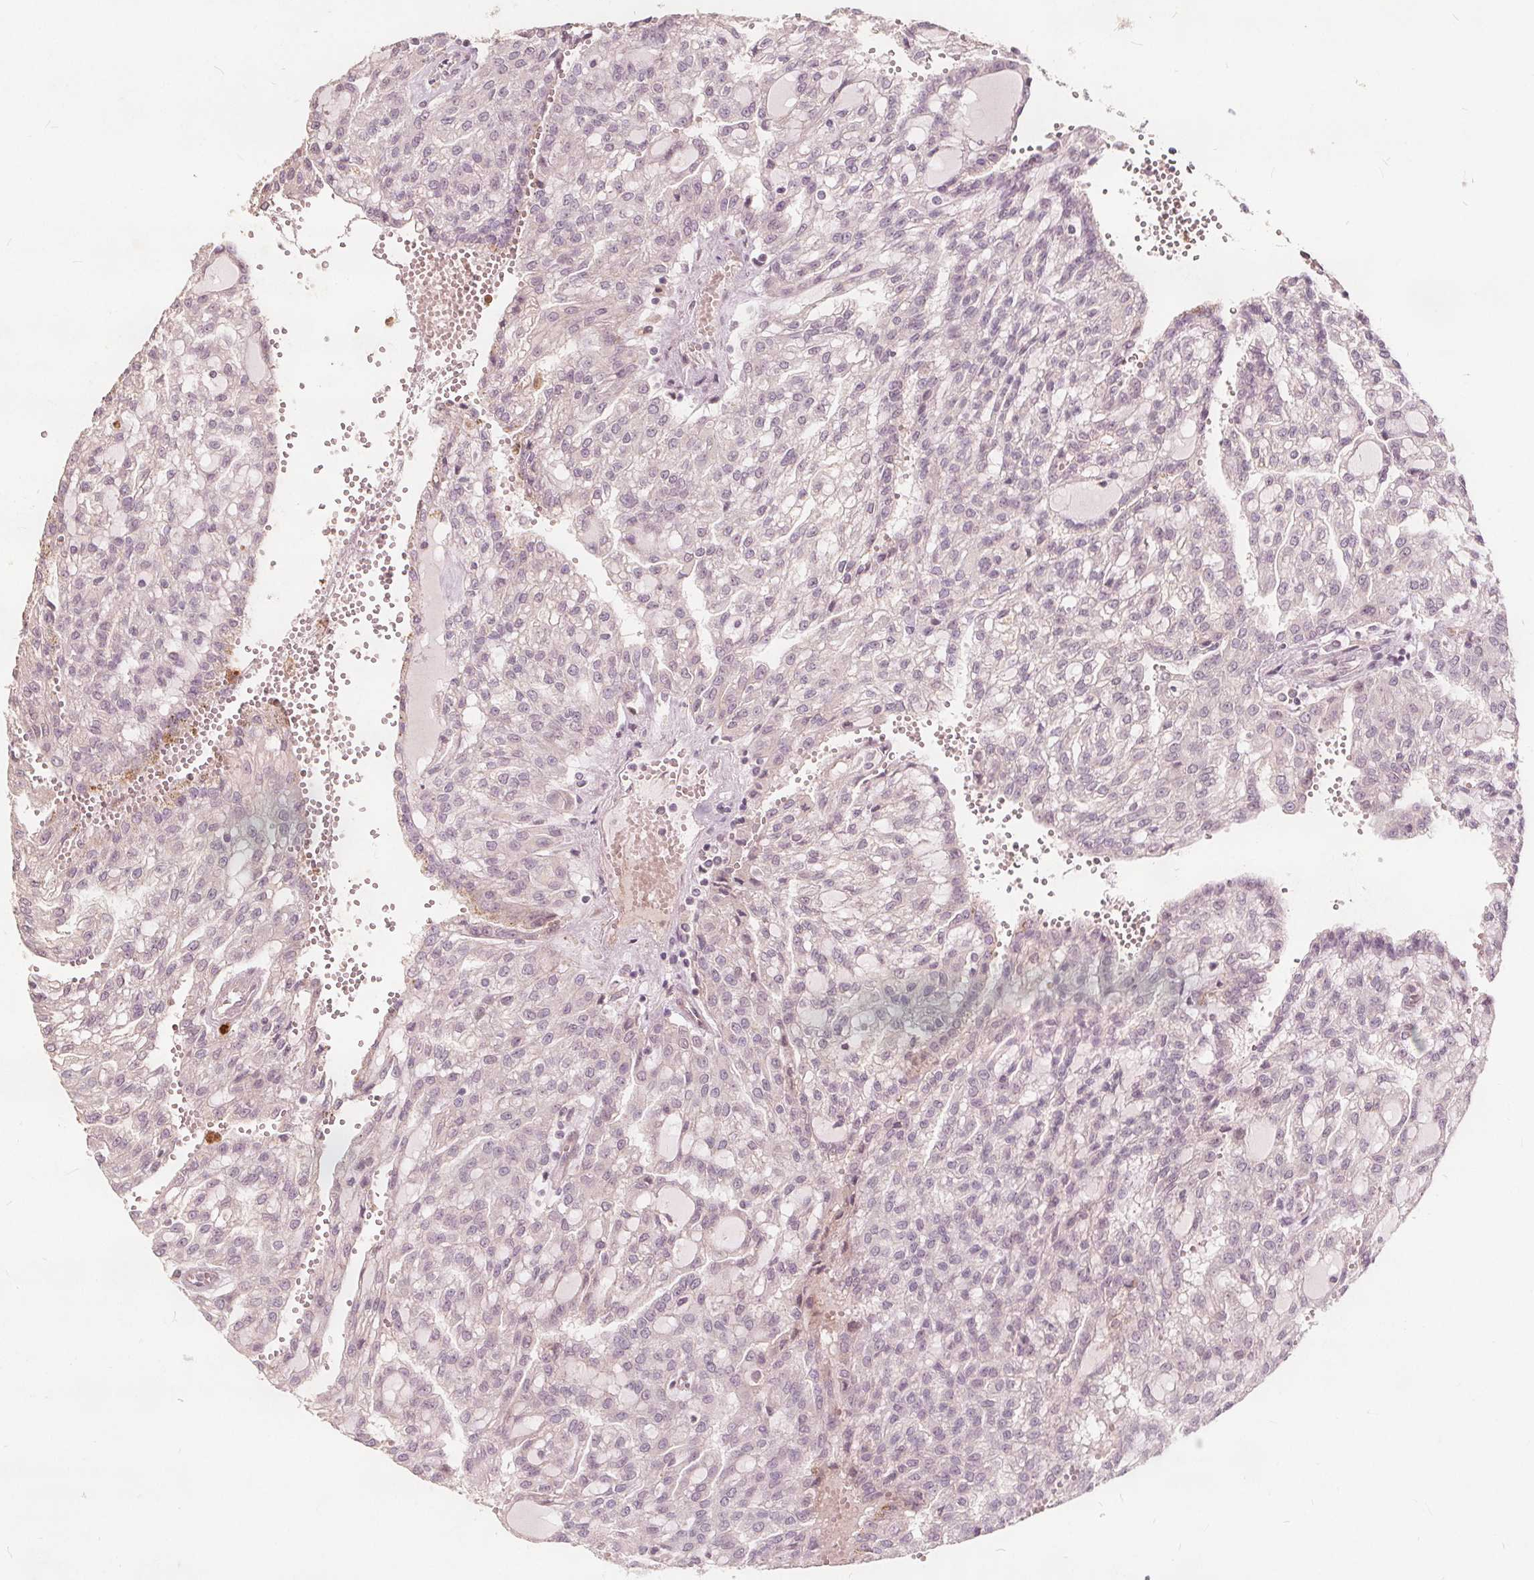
{"staining": {"intensity": "negative", "quantity": "none", "location": "none"}, "tissue": "renal cancer", "cell_type": "Tumor cells", "image_type": "cancer", "snomed": [{"axis": "morphology", "description": "Adenocarcinoma, NOS"}, {"axis": "topography", "description": "Kidney"}], "caption": "IHC micrograph of neoplastic tissue: human renal cancer stained with DAB displays no significant protein expression in tumor cells.", "gene": "PTPRT", "patient": {"sex": "male", "age": 63}}